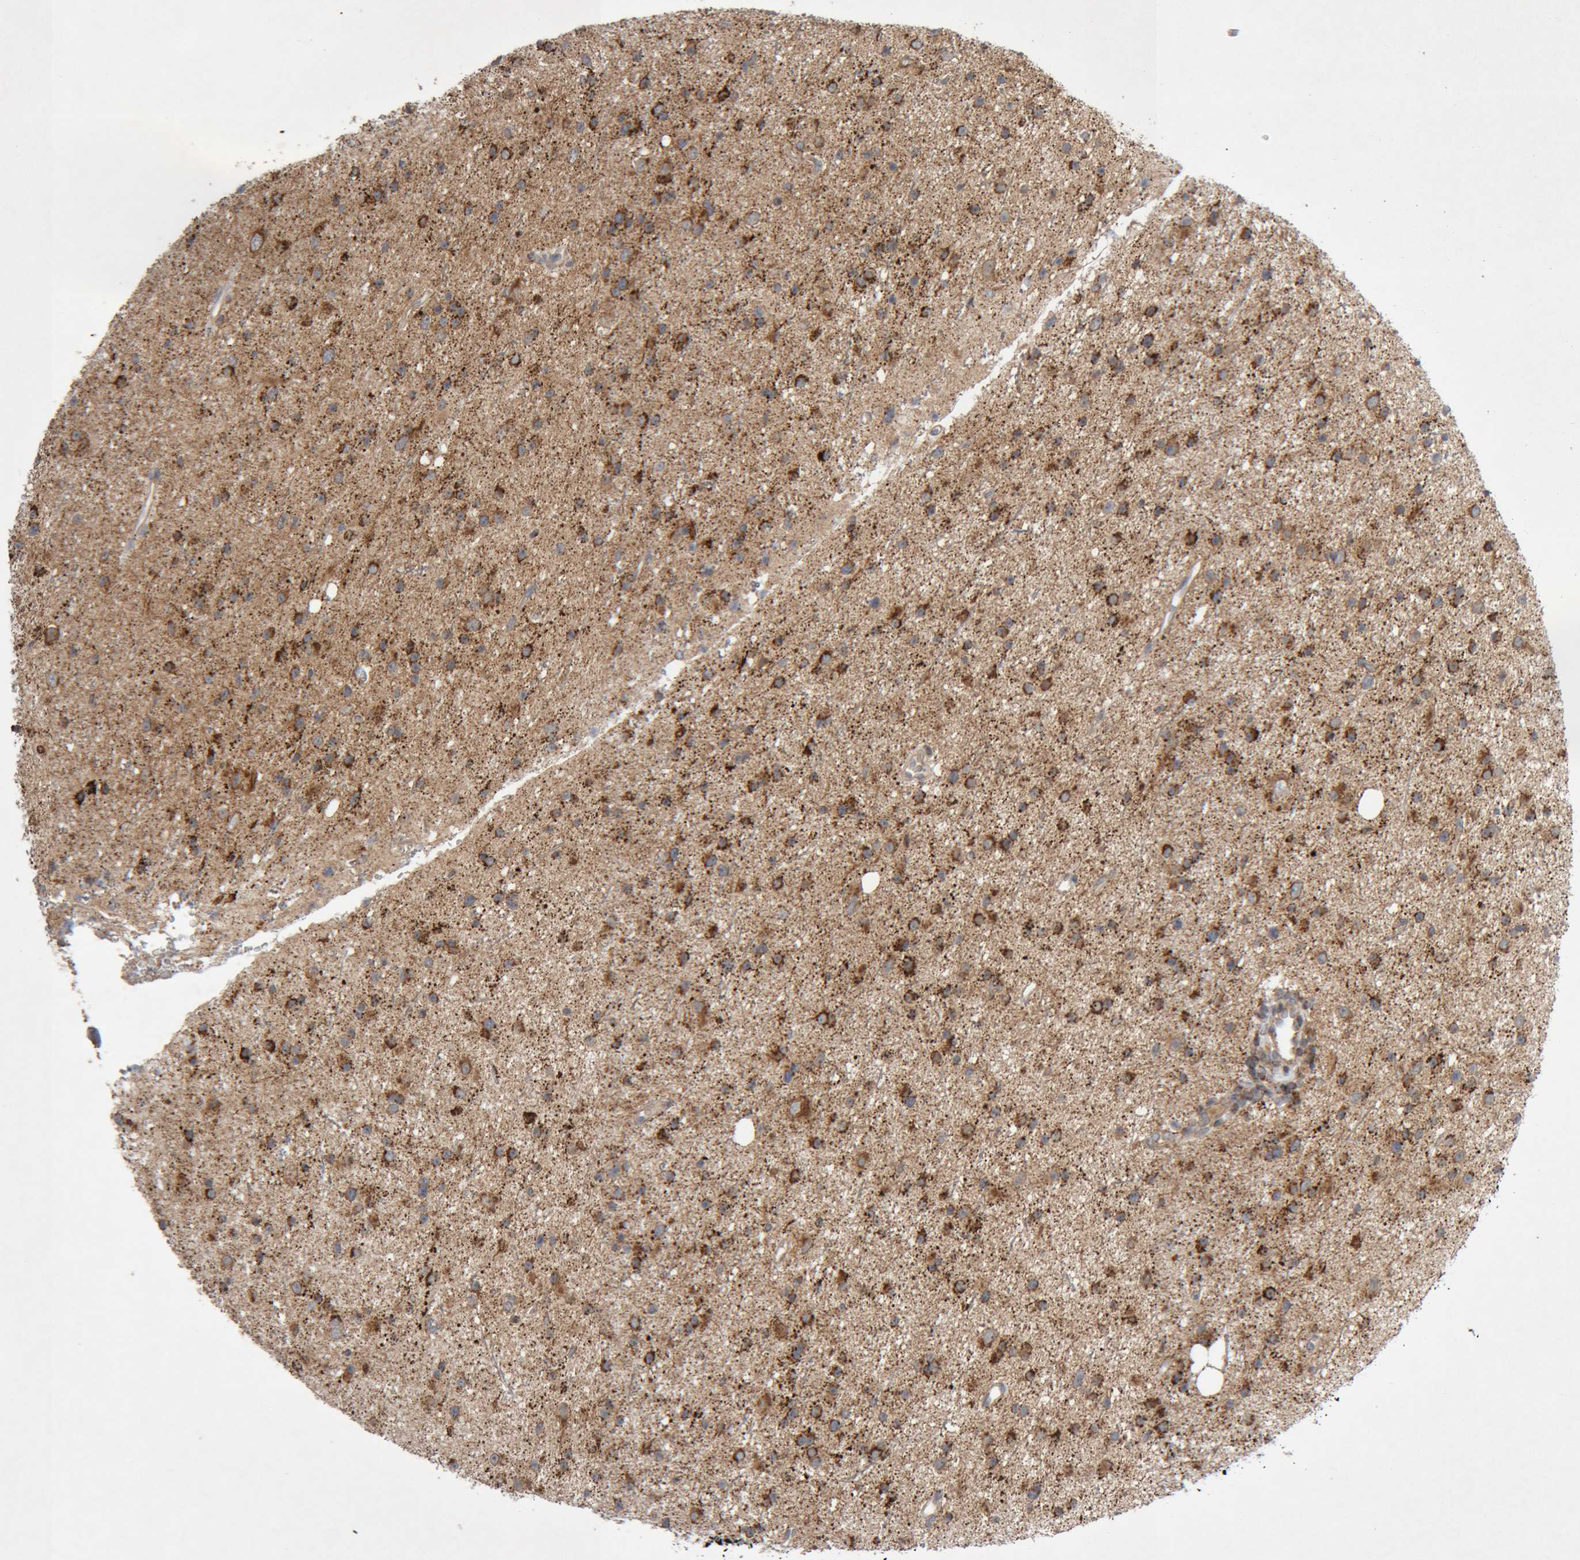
{"staining": {"intensity": "strong", "quantity": ">75%", "location": "cytoplasmic/membranous"}, "tissue": "glioma", "cell_type": "Tumor cells", "image_type": "cancer", "snomed": [{"axis": "morphology", "description": "Glioma, malignant, Low grade"}, {"axis": "topography", "description": "Cerebral cortex"}], "caption": "Immunohistochemistry (IHC) of malignant low-grade glioma shows high levels of strong cytoplasmic/membranous expression in approximately >75% of tumor cells.", "gene": "KIF21B", "patient": {"sex": "female", "age": 39}}